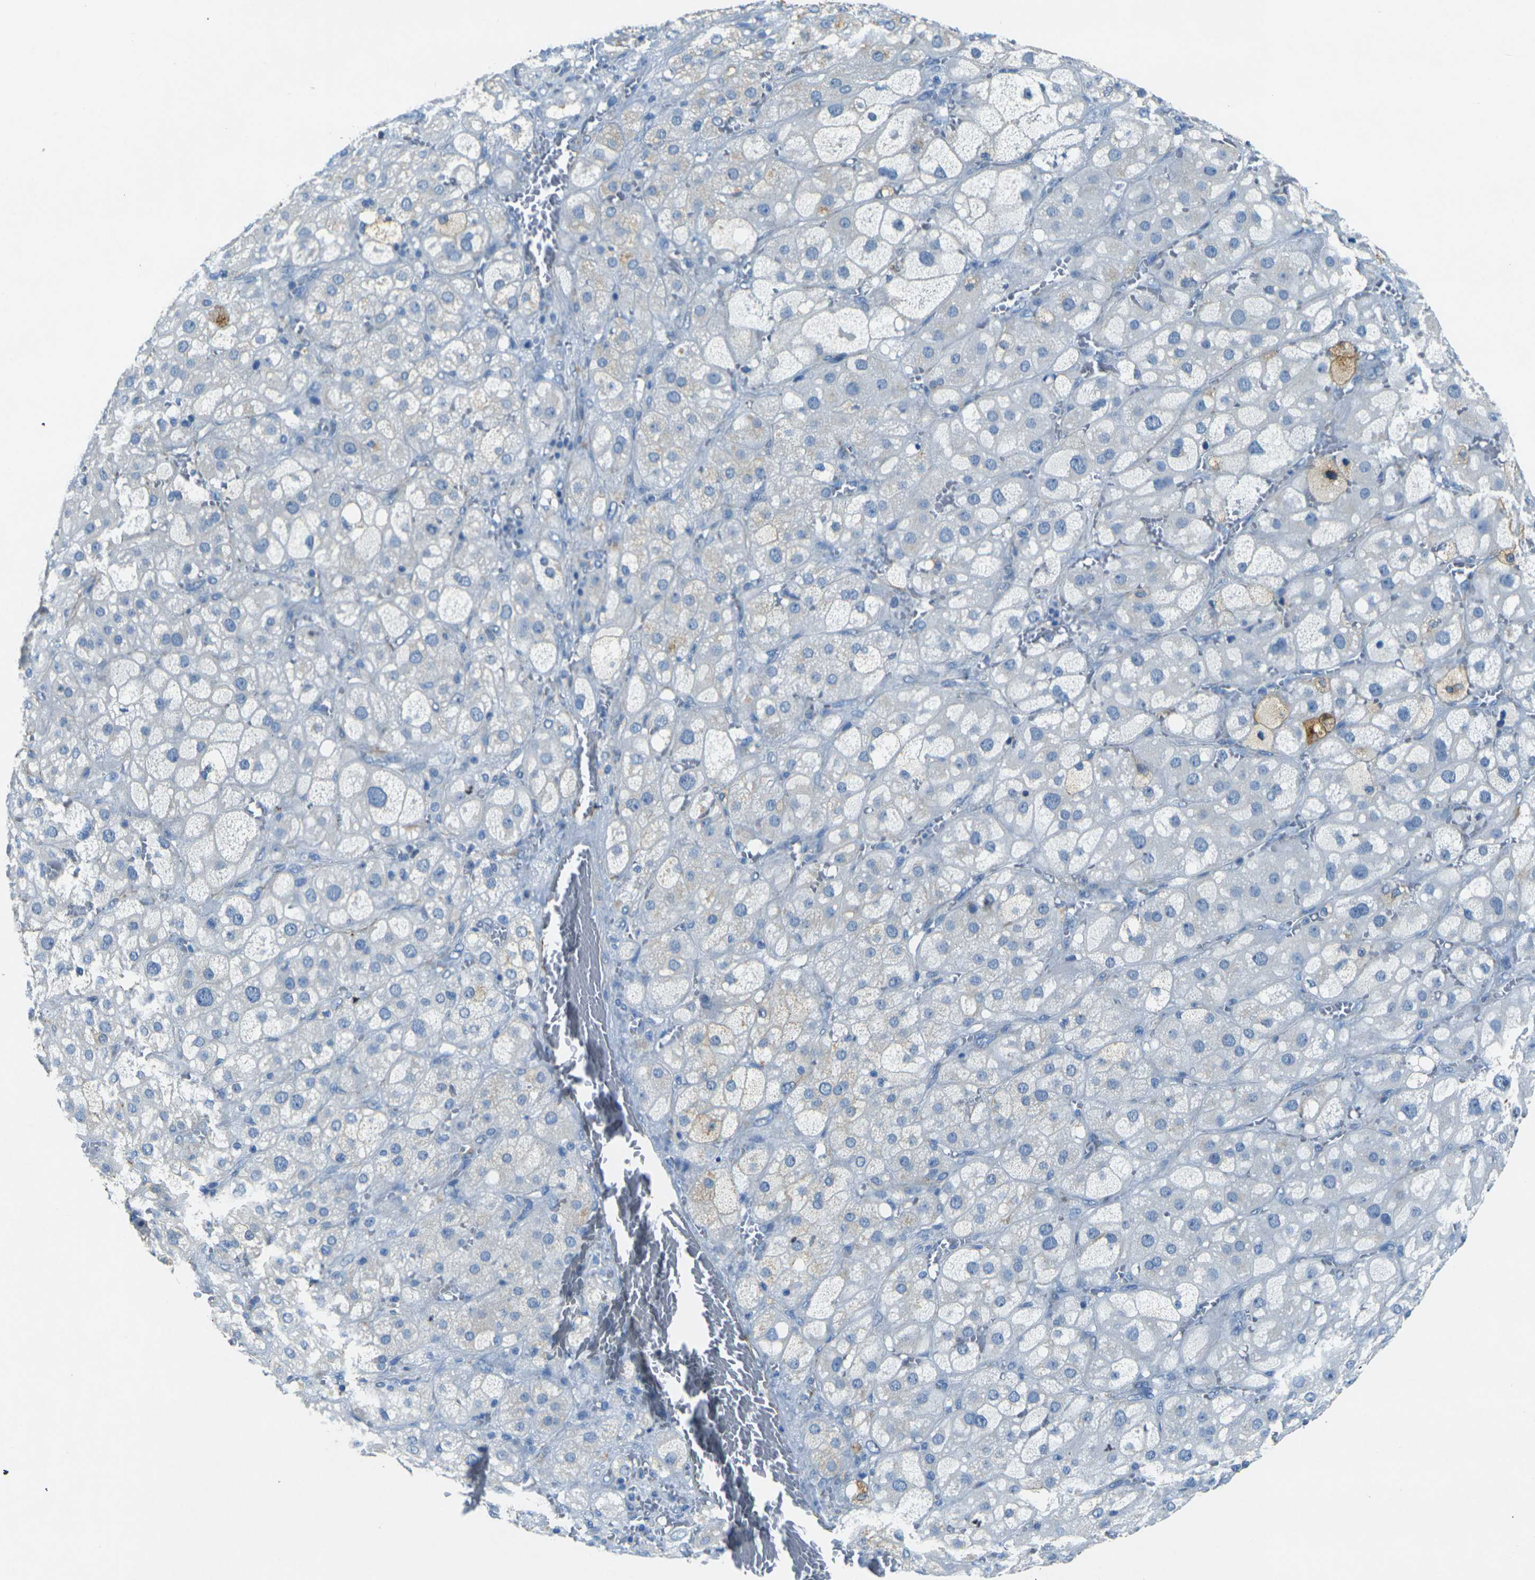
{"staining": {"intensity": "negative", "quantity": "none", "location": "none"}, "tissue": "adrenal gland", "cell_type": "Glandular cells", "image_type": "normal", "snomed": [{"axis": "morphology", "description": "Normal tissue, NOS"}, {"axis": "topography", "description": "Adrenal gland"}], "caption": "Adrenal gland stained for a protein using immunohistochemistry (IHC) exhibits no expression glandular cells.", "gene": "SORT1", "patient": {"sex": "female", "age": 47}}